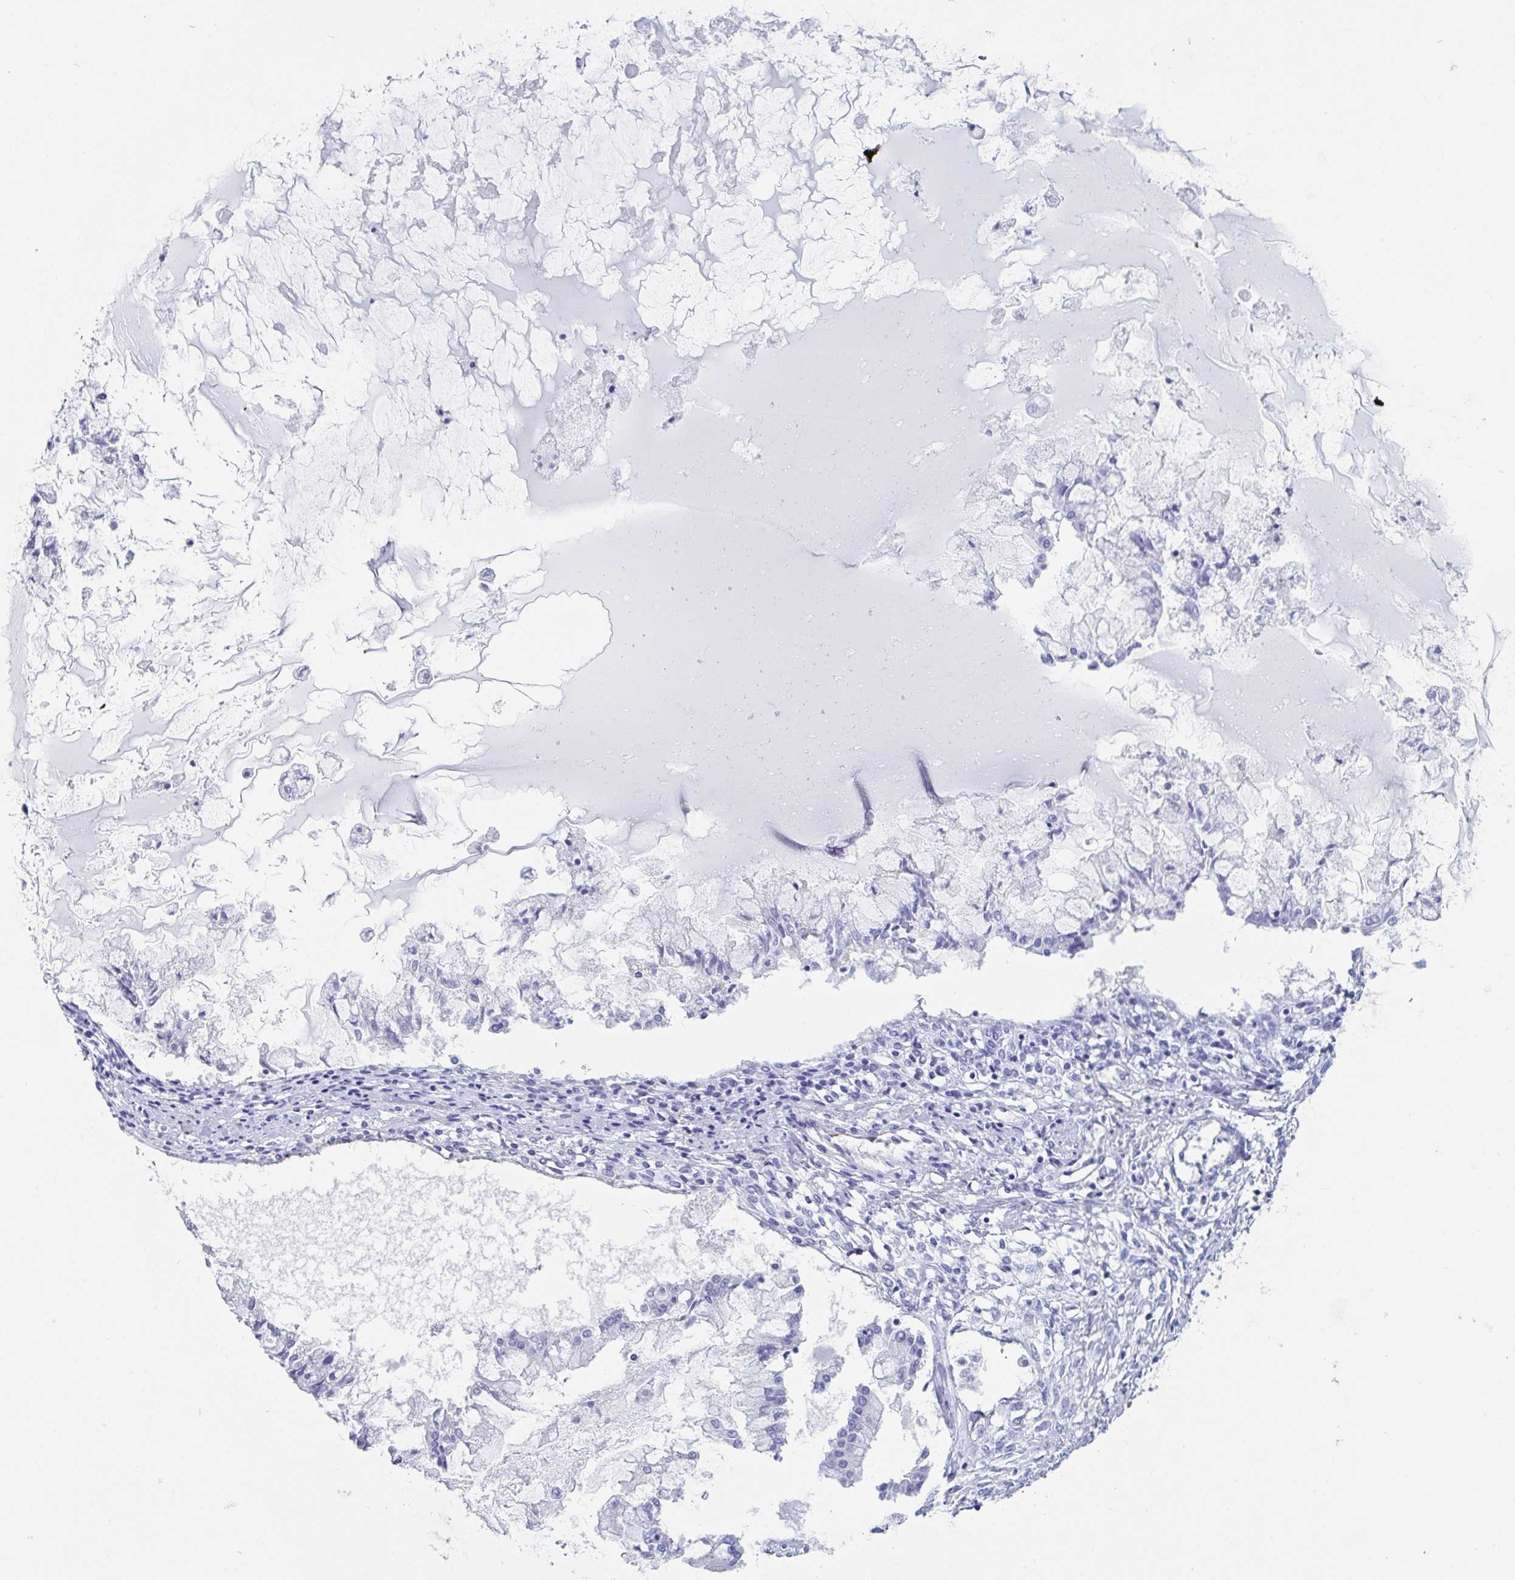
{"staining": {"intensity": "negative", "quantity": "none", "location": "none"}, "tissue": "ovarian cancer", "cell_type": "Tumor cells", "image_type": "cancer", "snomed": [{"axis": "morphology", "description": "Cystadenocarcinoma, mucinous, NOS"}, {"axis": "topography", "description": "Ovary"}], "caption": "Tumor cells are negative for brown protein staining in ovarian cancer (mucinous cystadenocarcinoma).", "gene": "ZPBP", "patient": {"sex": "female", "age": 34}}